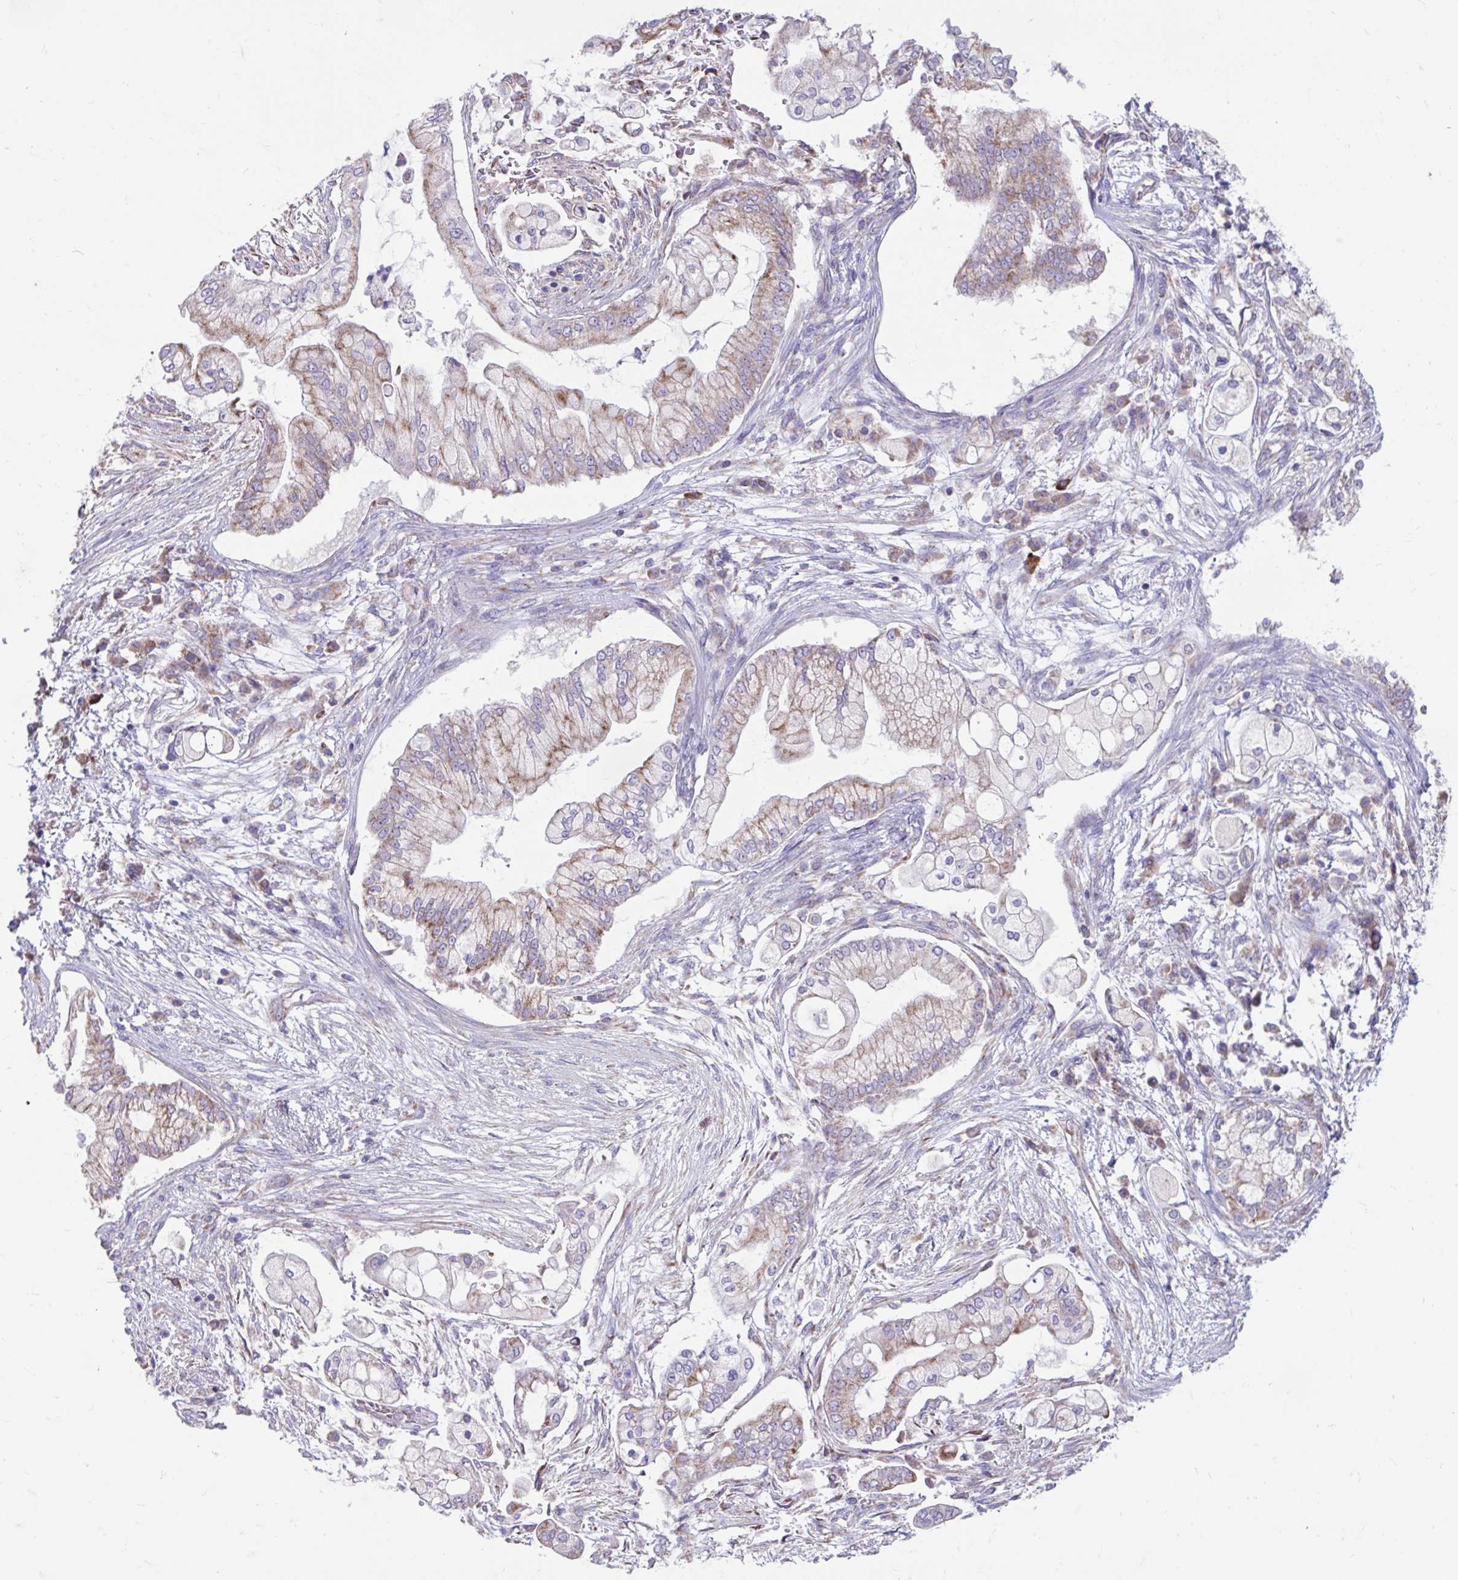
{"staining": {"intensity": "weak", "quantity": "25%-75%", "location": "cytoplasmic/membranous"}, "tissue": "pancreatic cancer", "cell_type": "Tumor cells", "image_type": "cancer", "snomed": [{"axis": "morphology", "description": "Adenocarcinoma, NOS"}, {"axis": "topography", "description": "Pancreas"}], "caption": "Human pancreatic cancer (adenocarcinoma) stained with a brown dye shows weak cytoplasmic/membranous positive staining in about 25%-75% of tumor cells.", "gene": "LINGO4", "patient": {"sex": "female", "age": 69}}